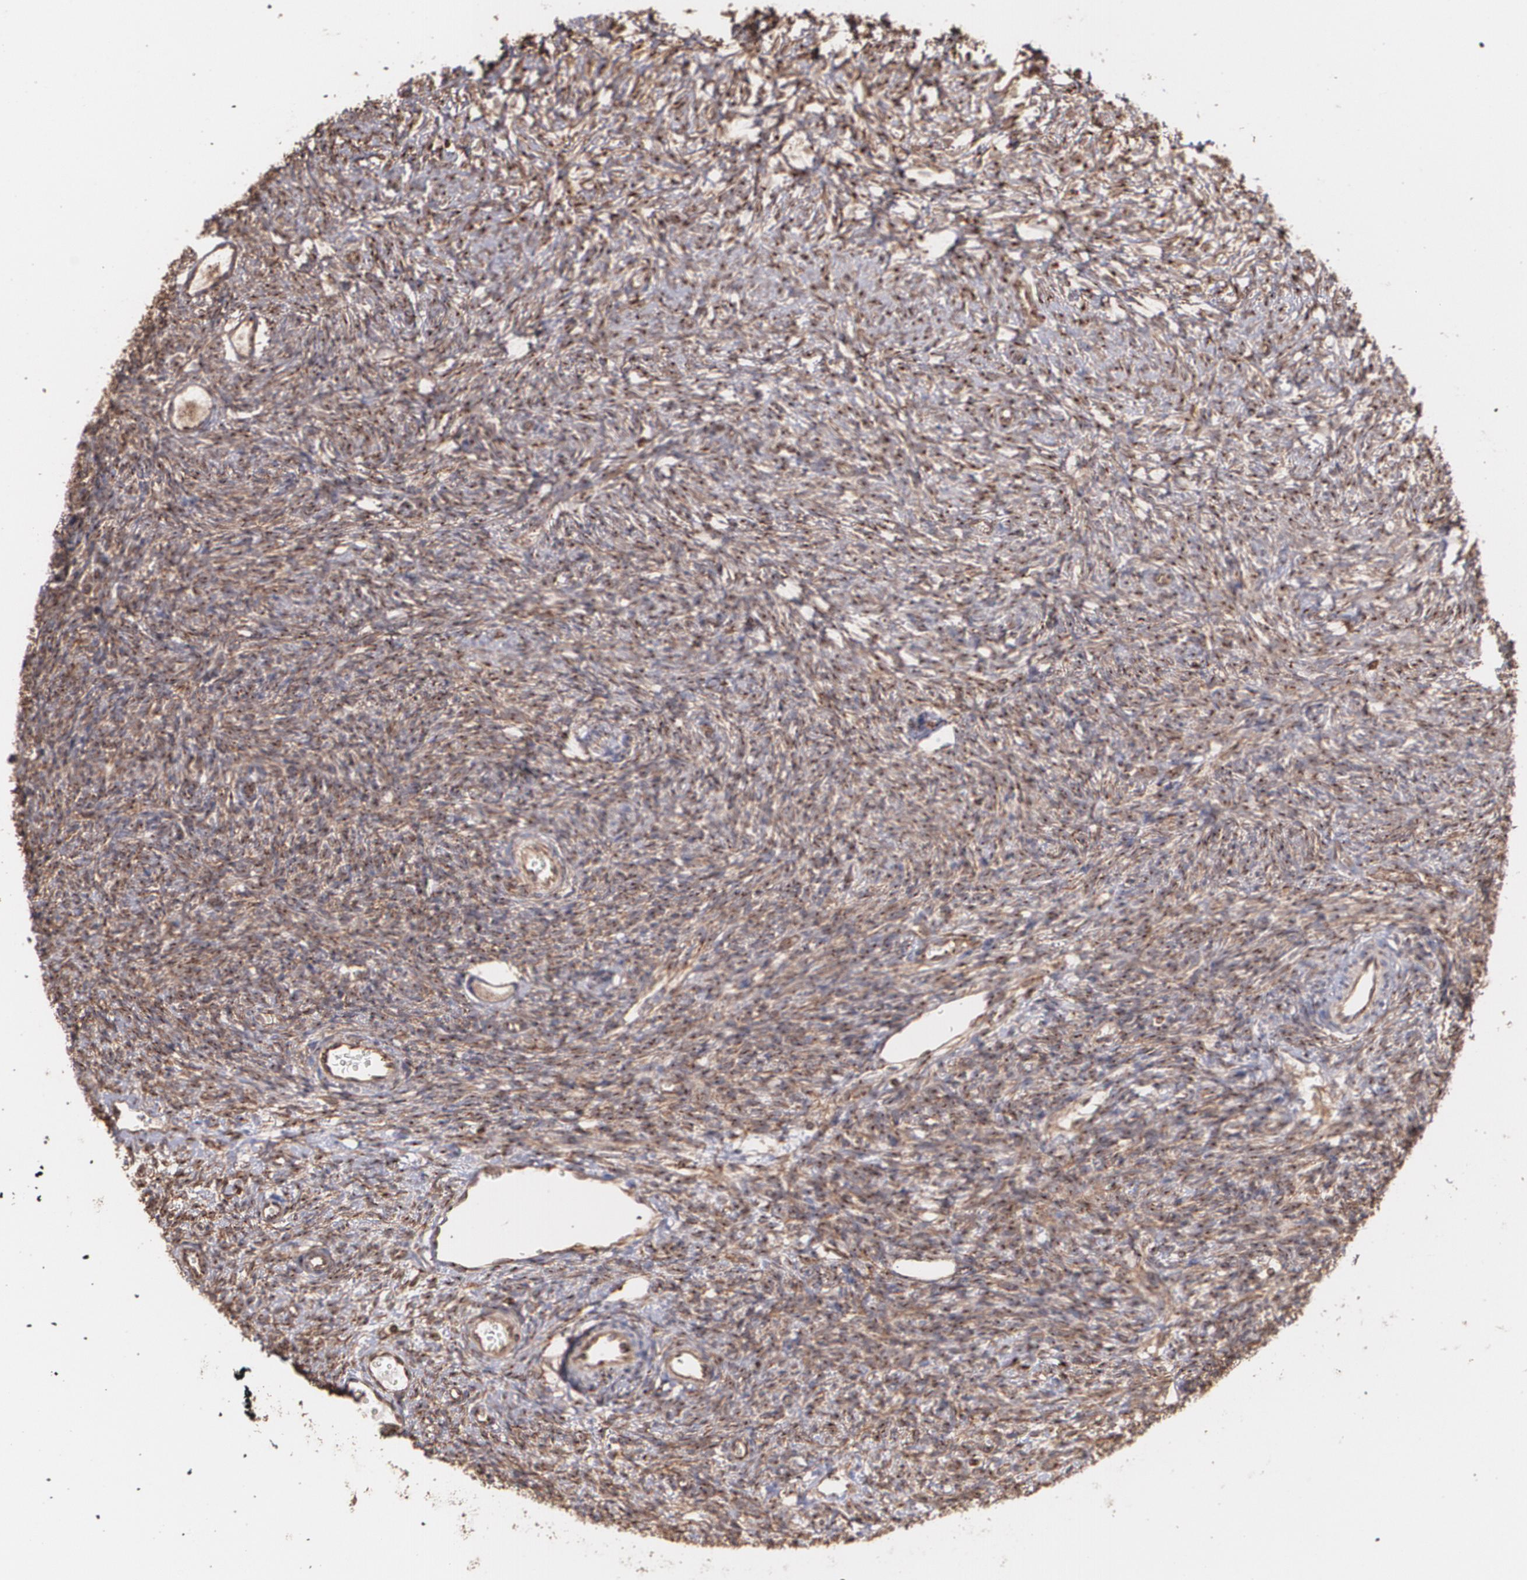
{"staining": {"intensity": "strong", "quantity": ">75%", "location": "cytoplasmic/membranous"}, "tissue": "ovary", "cell_type": "Follicle cells", "image_type": "normal", "snomed": [{"axis": "morphology", "description": "Normal tissue, NOS"}, {"axis": "topography", "description": "Ovary"}], "caption": "This histopathology image shows immunohistochemistry (IHC) staining of benign ovary, with high strong cytoplasmic/membranous staining in about >75% of follicle cells.", "gene": "TRIP11", "patient": {"sex": "female", "age": 35}}